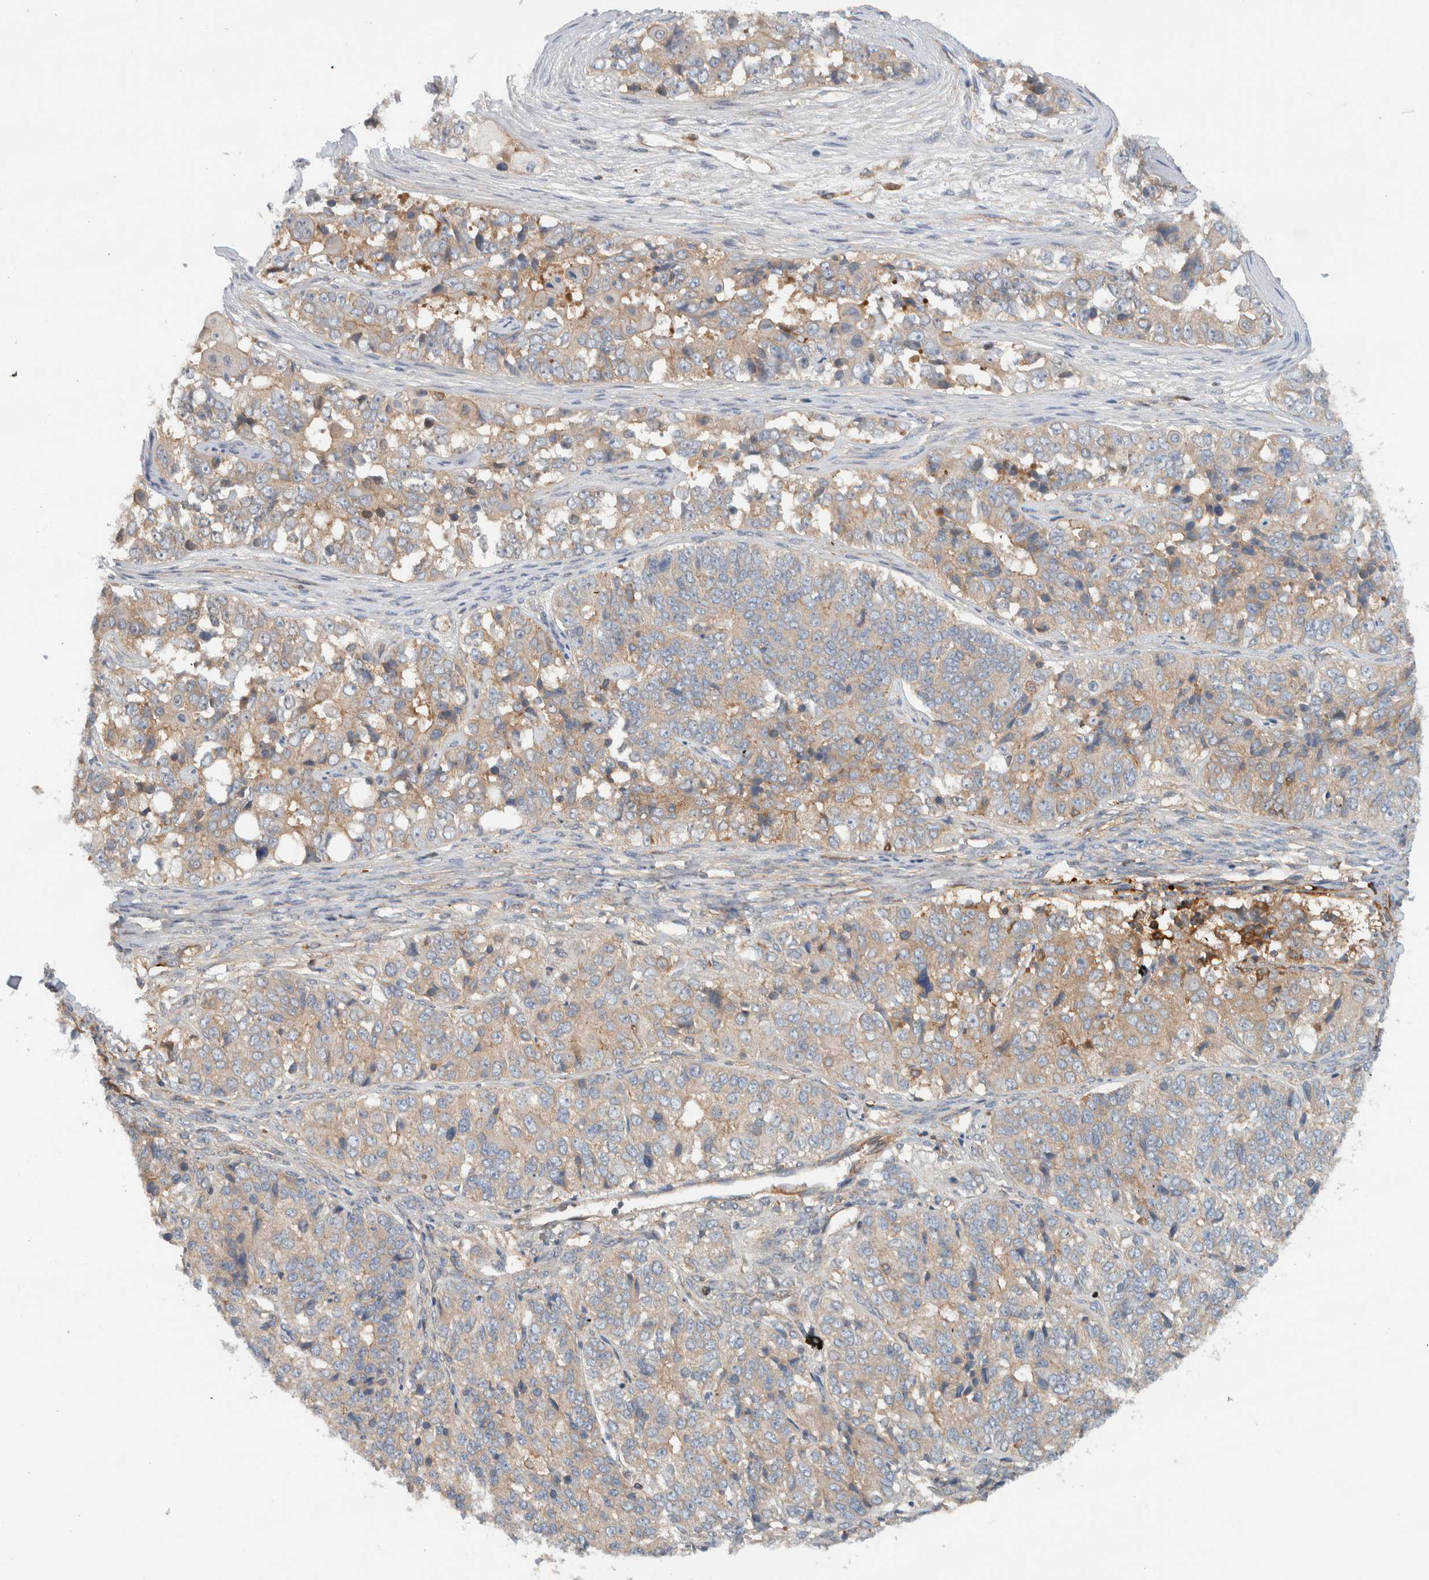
{"staining": {"intensity": "weak", "quantity": "25%-75%", "location": "cytoplasmic/membranous"}, "tissue": "ovarian cancer", "cell_type": "Tumor cells", "image_type": "cancer", "snomed": [{"axis": "morphology", "description": "Carcinoma, endometroid"}, {"axis": "topography", "description": "Ovary"}], "caption": "About 25%-75% of tumor cells in ovarian cancer (endometroid carcinoma) reveal weak cytoplasmic/membranous protein staining as visualized by brown immunohistochemical staining.", "gene": "MPRIP", "patient": {"sex": "female", "age": 51}}